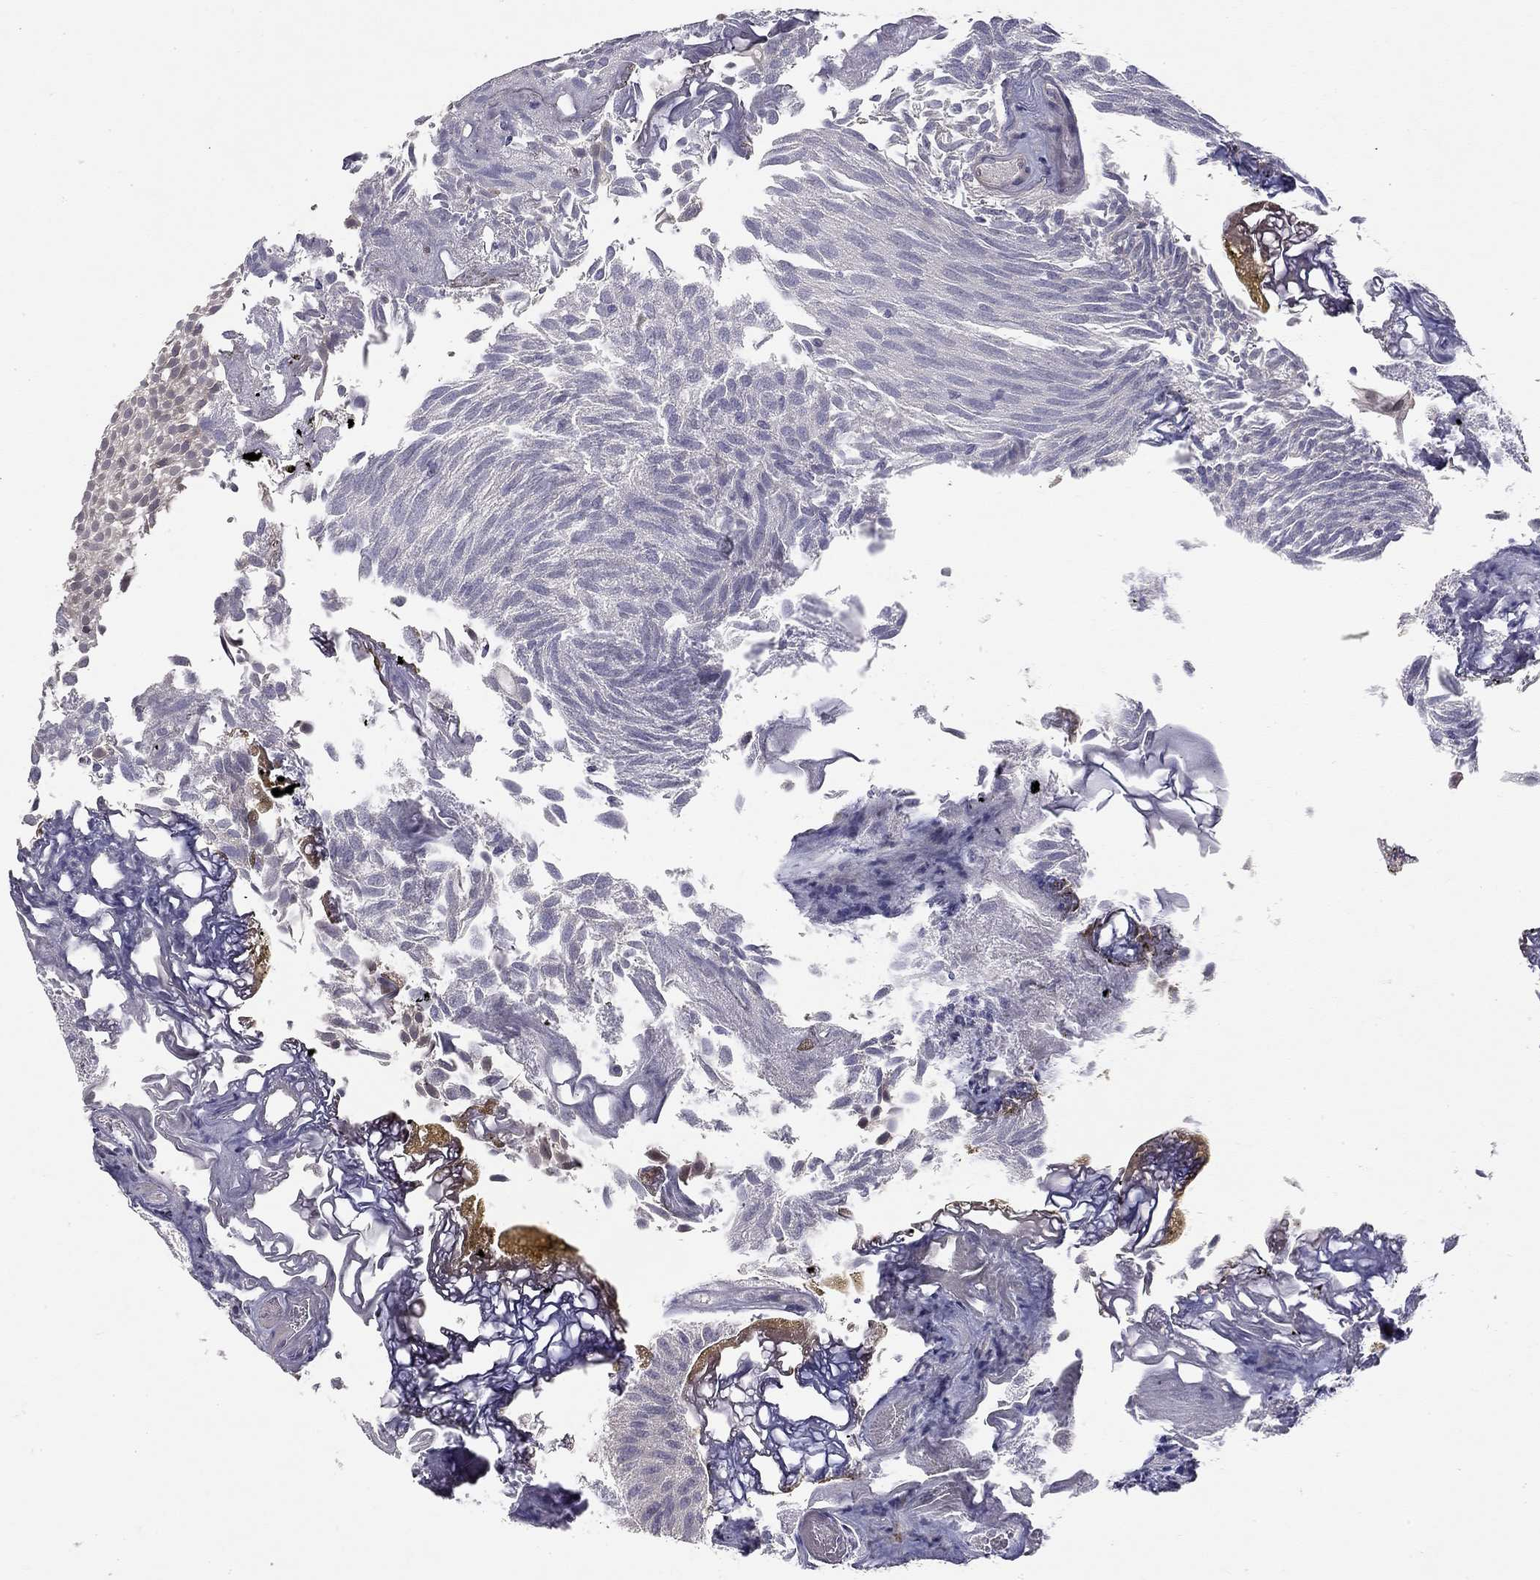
{"staining": {"intensity": "negative", "quantity": "none", "location": "none"}, "tissue": "urothelial cancer", "cell_type": "Tumor cells", "image_type": "cancer", "snomed": [{"axis": "morphology", "description": "Urothelial carcinoma, Low grade"}, {"axis": "topography", "description": "Urinary bladder"}], "caption": "DAB (3,3'-diaminobenzidine) immunohistochemical staining of low-grade urothelial carcinoma exhibits no significant expression in tumor cells.", "gene": "STXBP6", "patient": {"sex": "male", "age": 52}}